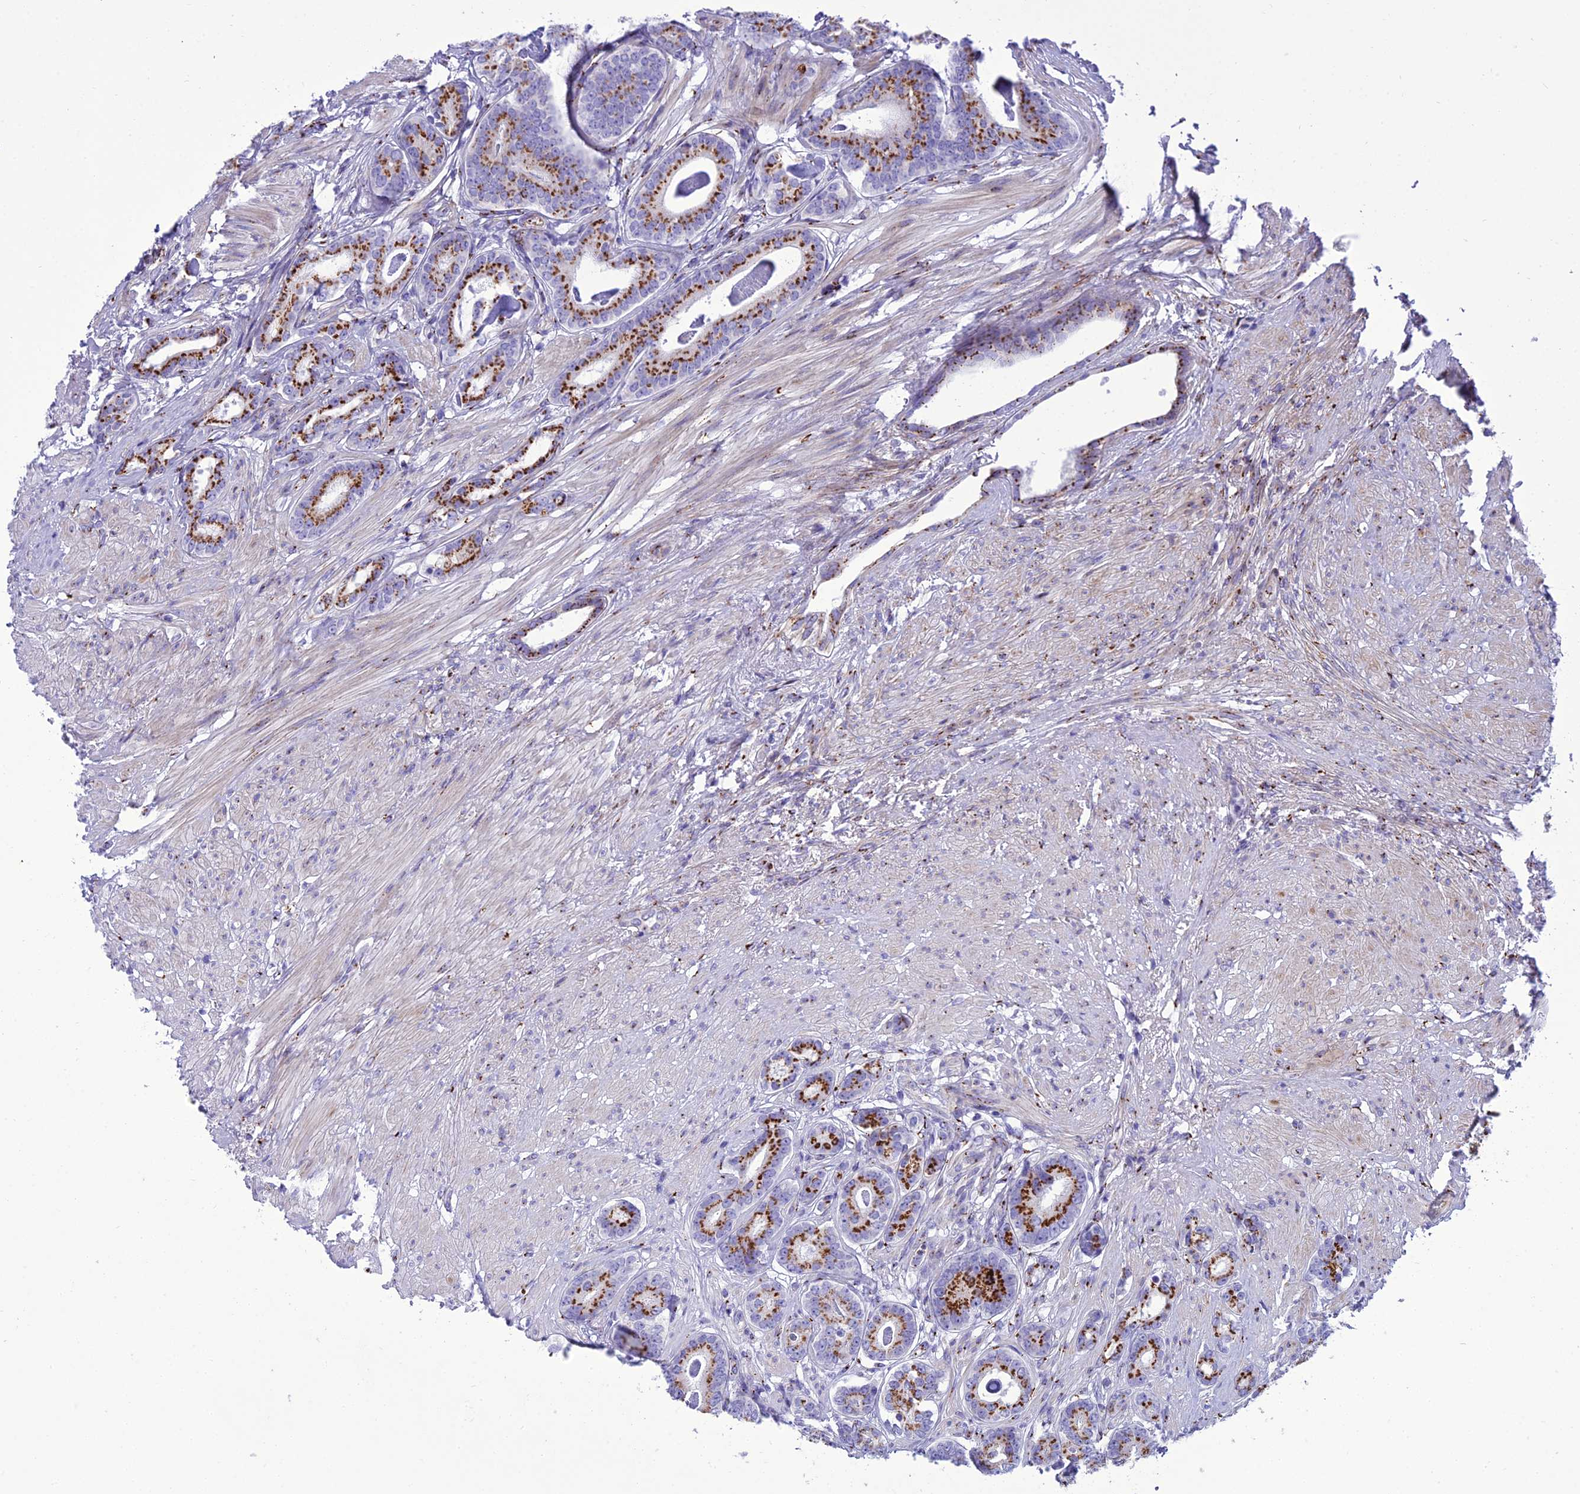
{"staining": {"intensity": "strong", "quantity": ">75%", "location": "cytoplasmic/membranous"}, "tissue": "prostate cancer", "cell_type": "Tumor cells", "image_type": "cancer", "snomed": [{"axis": "morphology", "description": "Adenocarcinoma, Low grade"}, {"axis": "topography", "description": "Prostate"}], "caption": "A photomicrograph of prostate low-grade adenocarcinoma stained for a protein demonstrates strong cytoplasmic/membranous brown staining in tumor cells.", "gene": "GOLM2", "patient": {"sex": "male", "age": 71}}